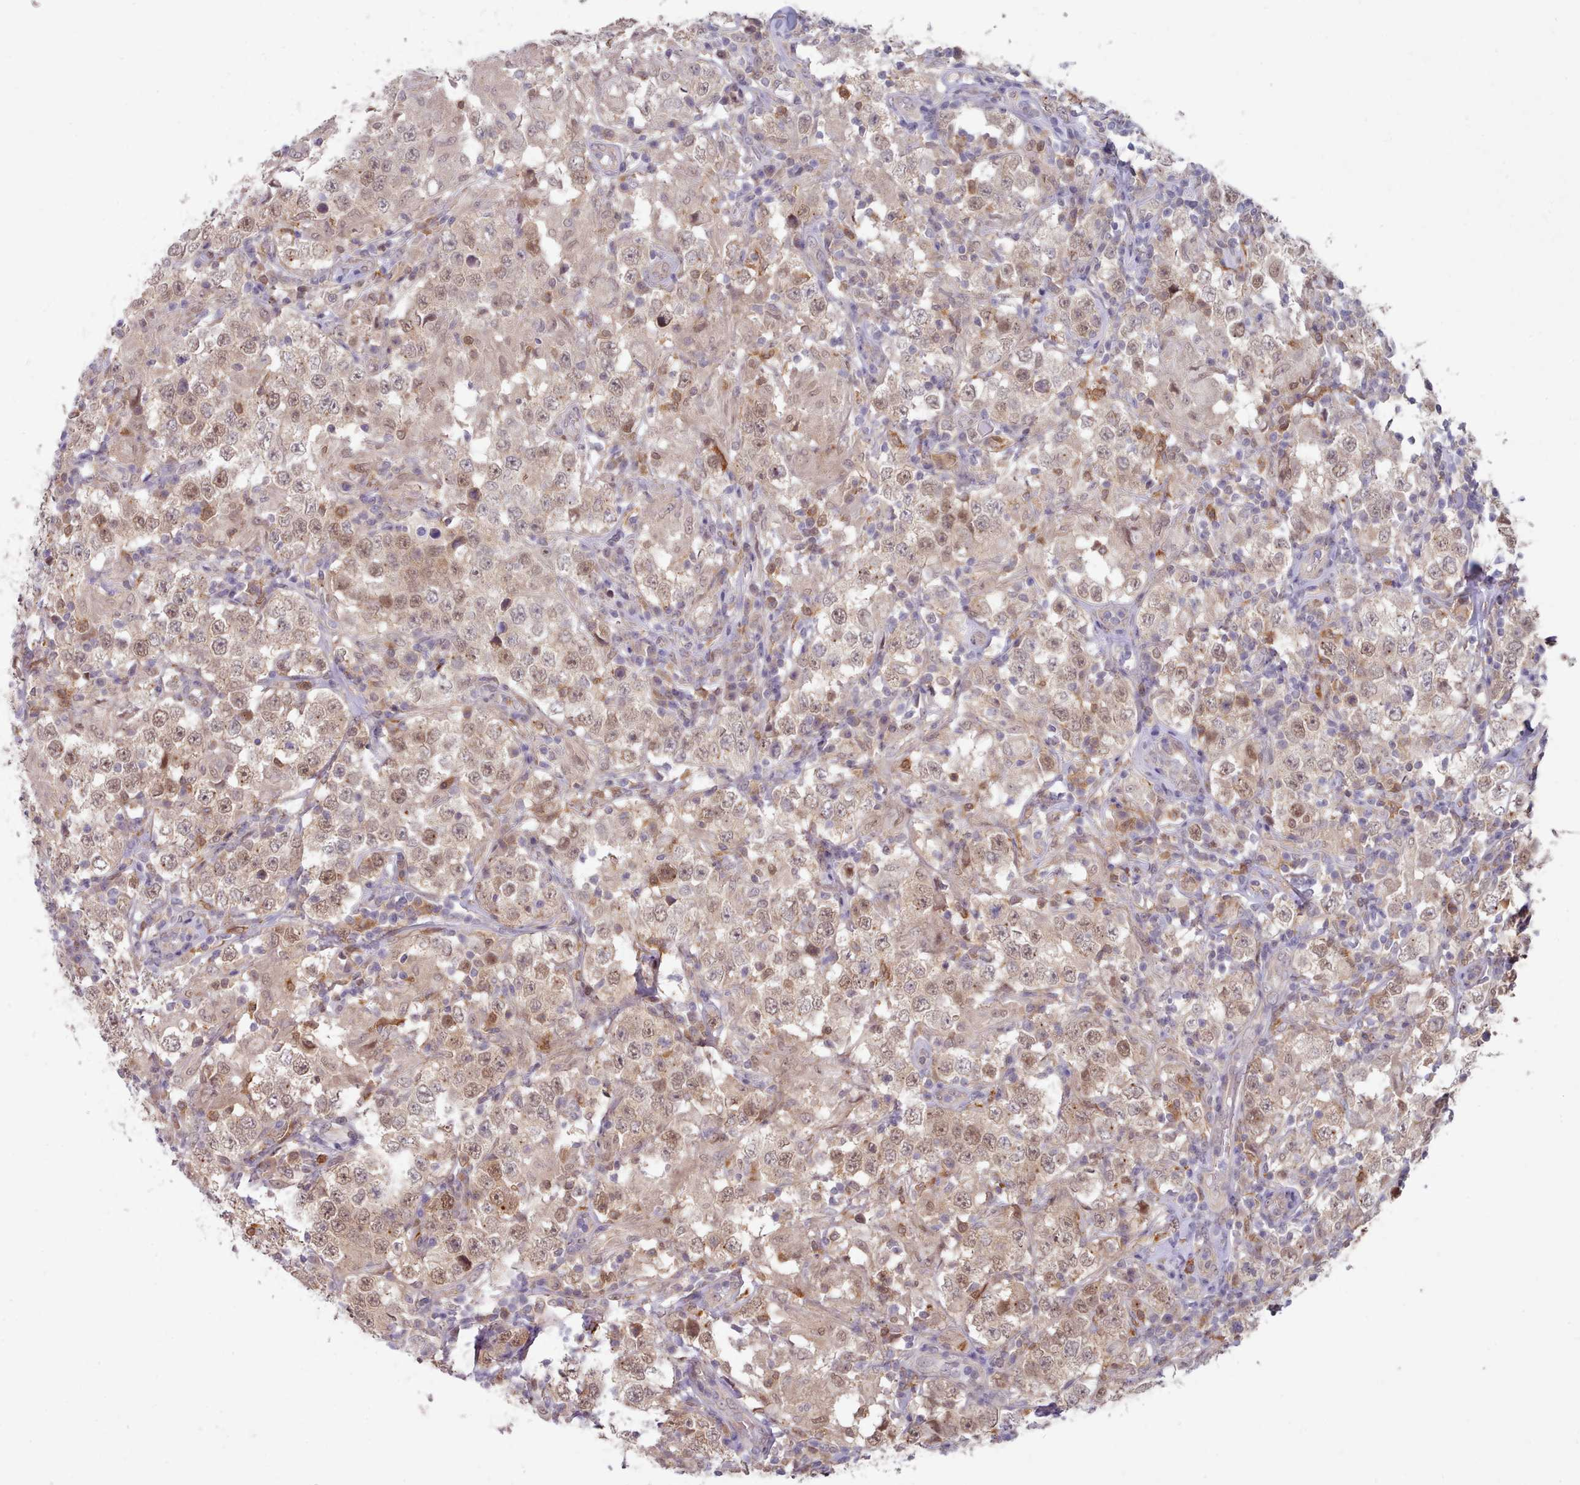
{"staining": {"intensity": "weak", "quantity": "25%-75%", "location": "nuclear"}, "tissue": "testis cancer", "cell_type": "Tumor cells", "image_type": "cancer", "snomed": [{"axis": "morphology", "description": "Seminoma, NOS"}, {"axis": "morphology", "description": "Carcinoma, Embryonal, NOS"}, {"axis": "topography", "description": "Testis"}], "caption": "Testis cancer (embryonal carcinoma) stained with DAB immunohistochemistry demonstrates low levels of weak nuclear expression in approximately 25%-75% of tumor cells.", "gene": "CES3", "patient": {"sex": "male", "age": 41}}